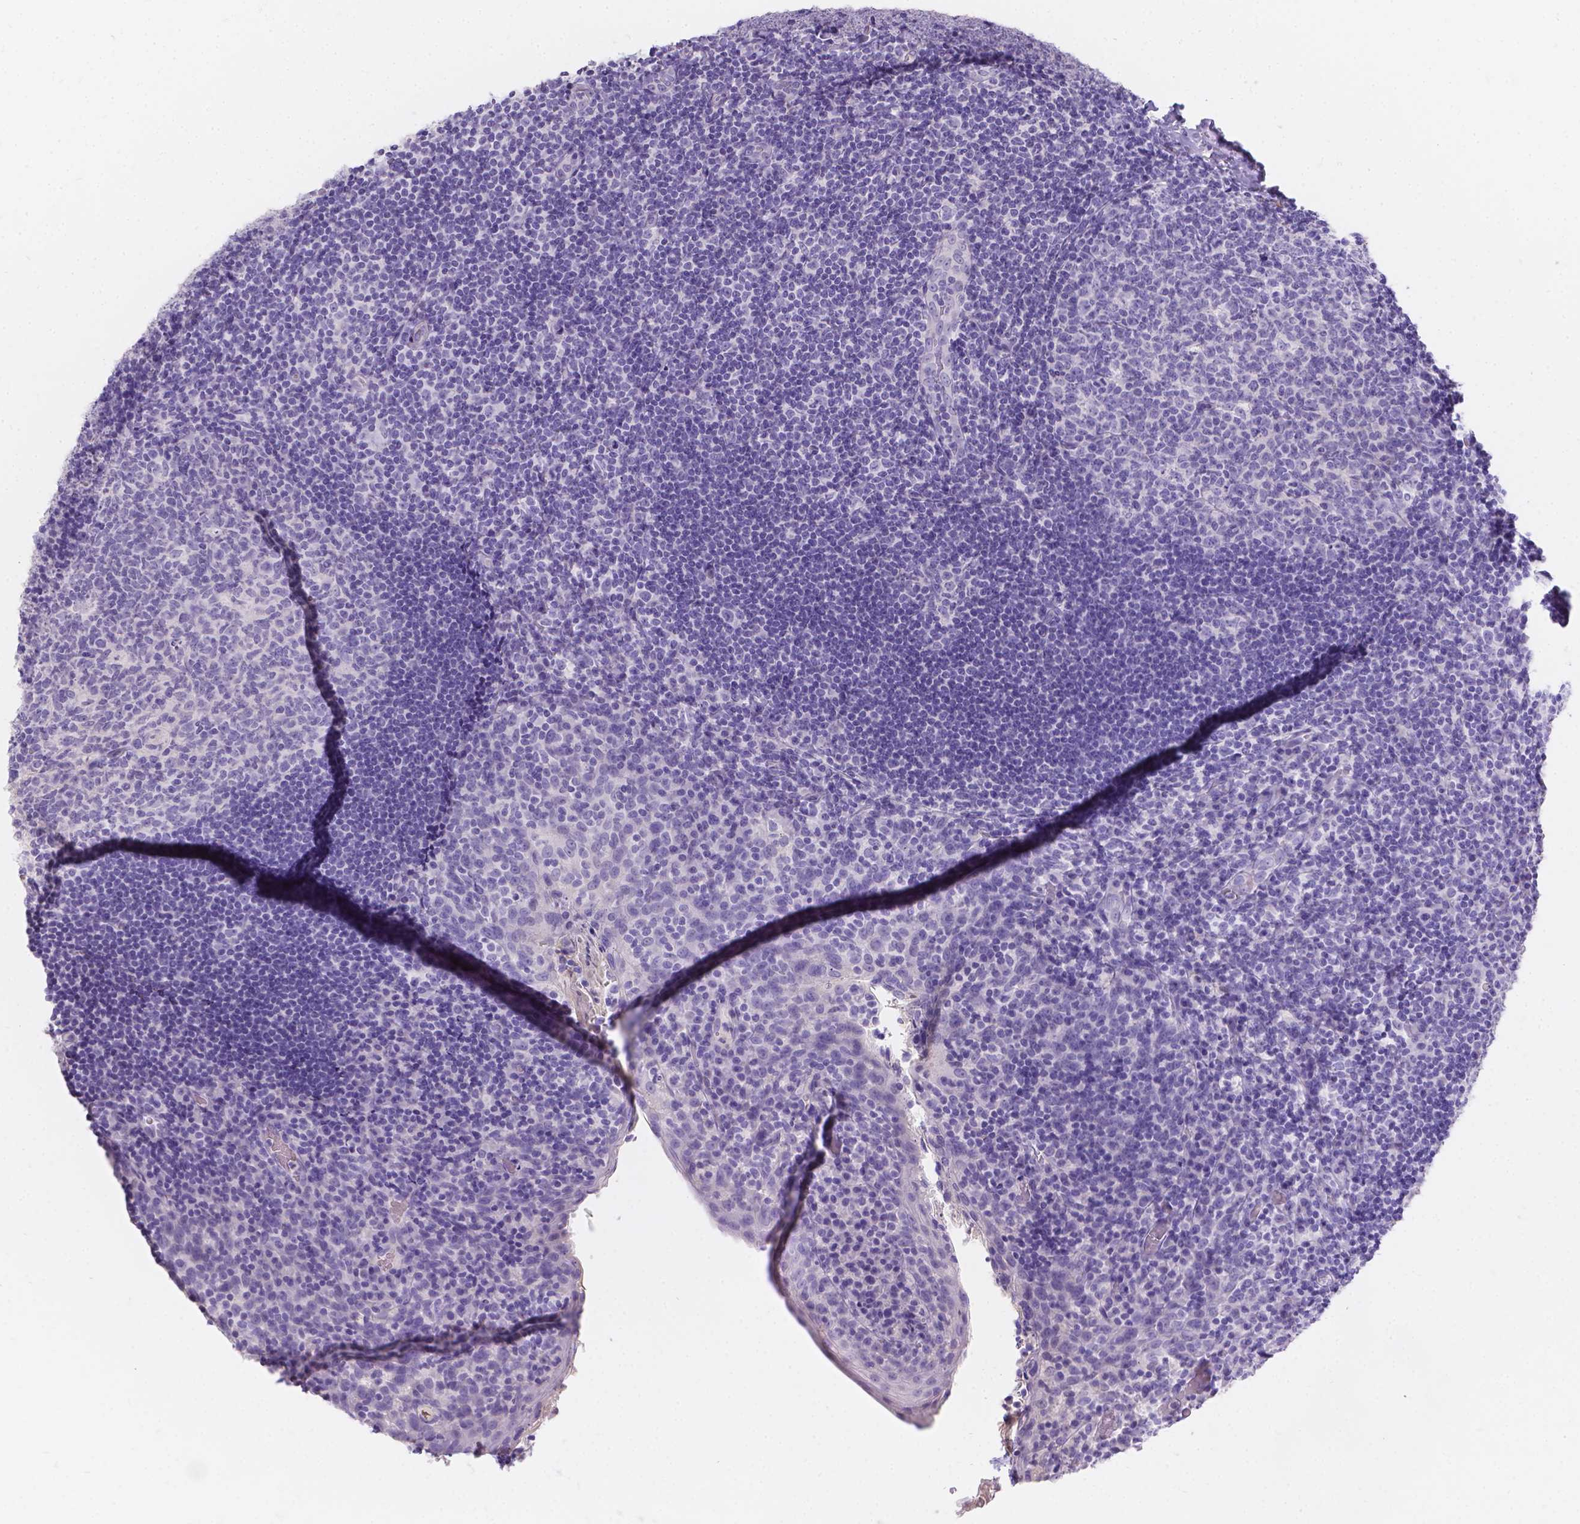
{"staining": {"intensity": "negative", "quantity": "none", "location": "none"}, "tissue": "tonsil", "cell_type": "Germinal center cells", "image_type": "normal", "snomed": [{"axis": "morphology", "description": "Normal tissue, NOS"}, {"axis": "topography", "description": "Tonsil"}], "caption": "Germinal center cells are negative for brown protein staining in unremarkable tonsil.", "gene": "GNRHR", "patient": {"sex": "male", "age": 17}}